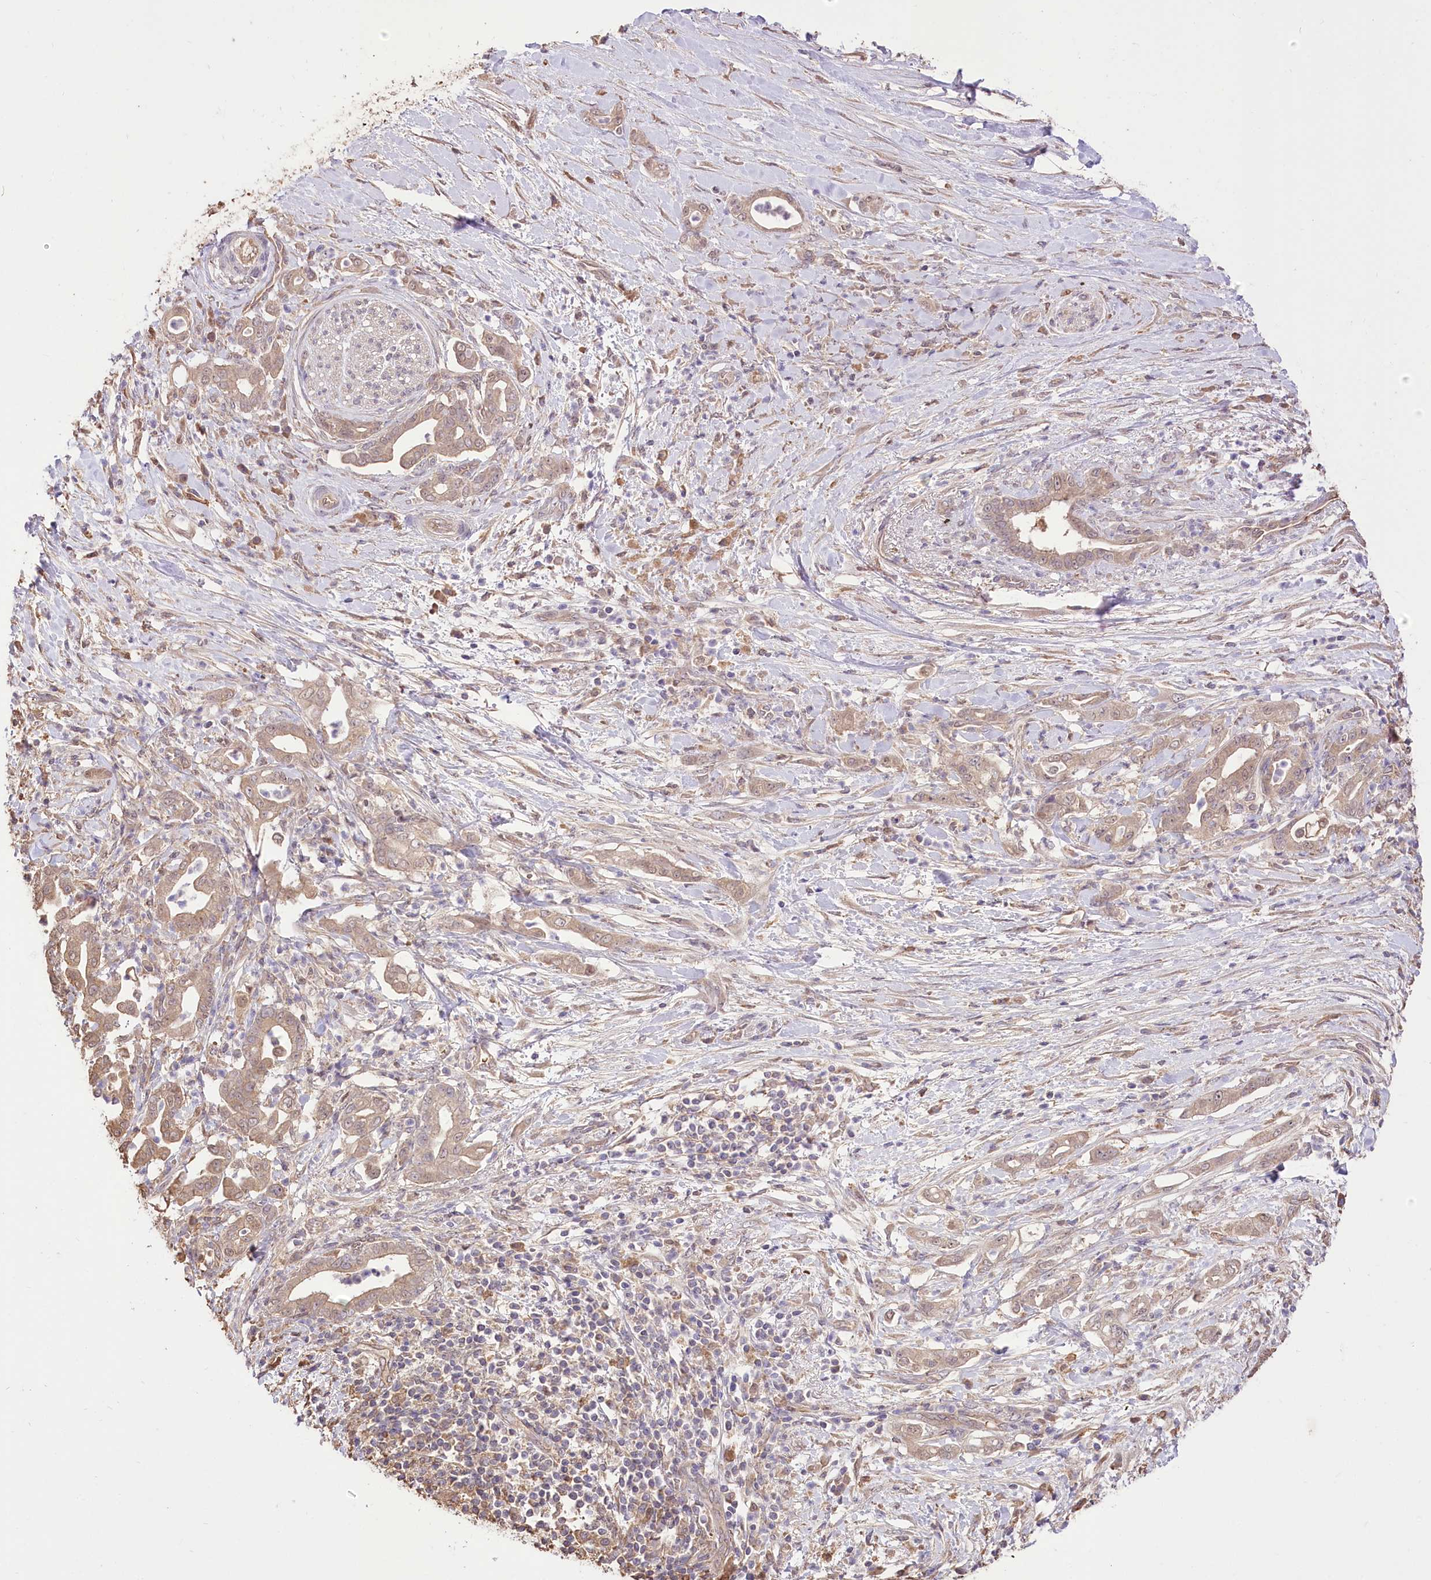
{"staining": {"intensity": "weak", "quantity": "25%-75%", "location": "cytoplasmic/membranous"}, "tissue": "pancreatic cancer", "cell_type": "Tumor cells", "image_type": "cancer", "snomed": [{"axis": "morphology", "description": "Adenocarcinoma, NOS"}, {"axis": "topography", "description": "Pancreas"}], "caption": "Approximately 25%-75% of tumor cells in pancreatic cancer show weak cytoplasmic/membranous protein positivity as visualized by brown immunohistochemical staining.", "gene": "R3HDM2", "patient": {"sex": "female", "age": 55}}